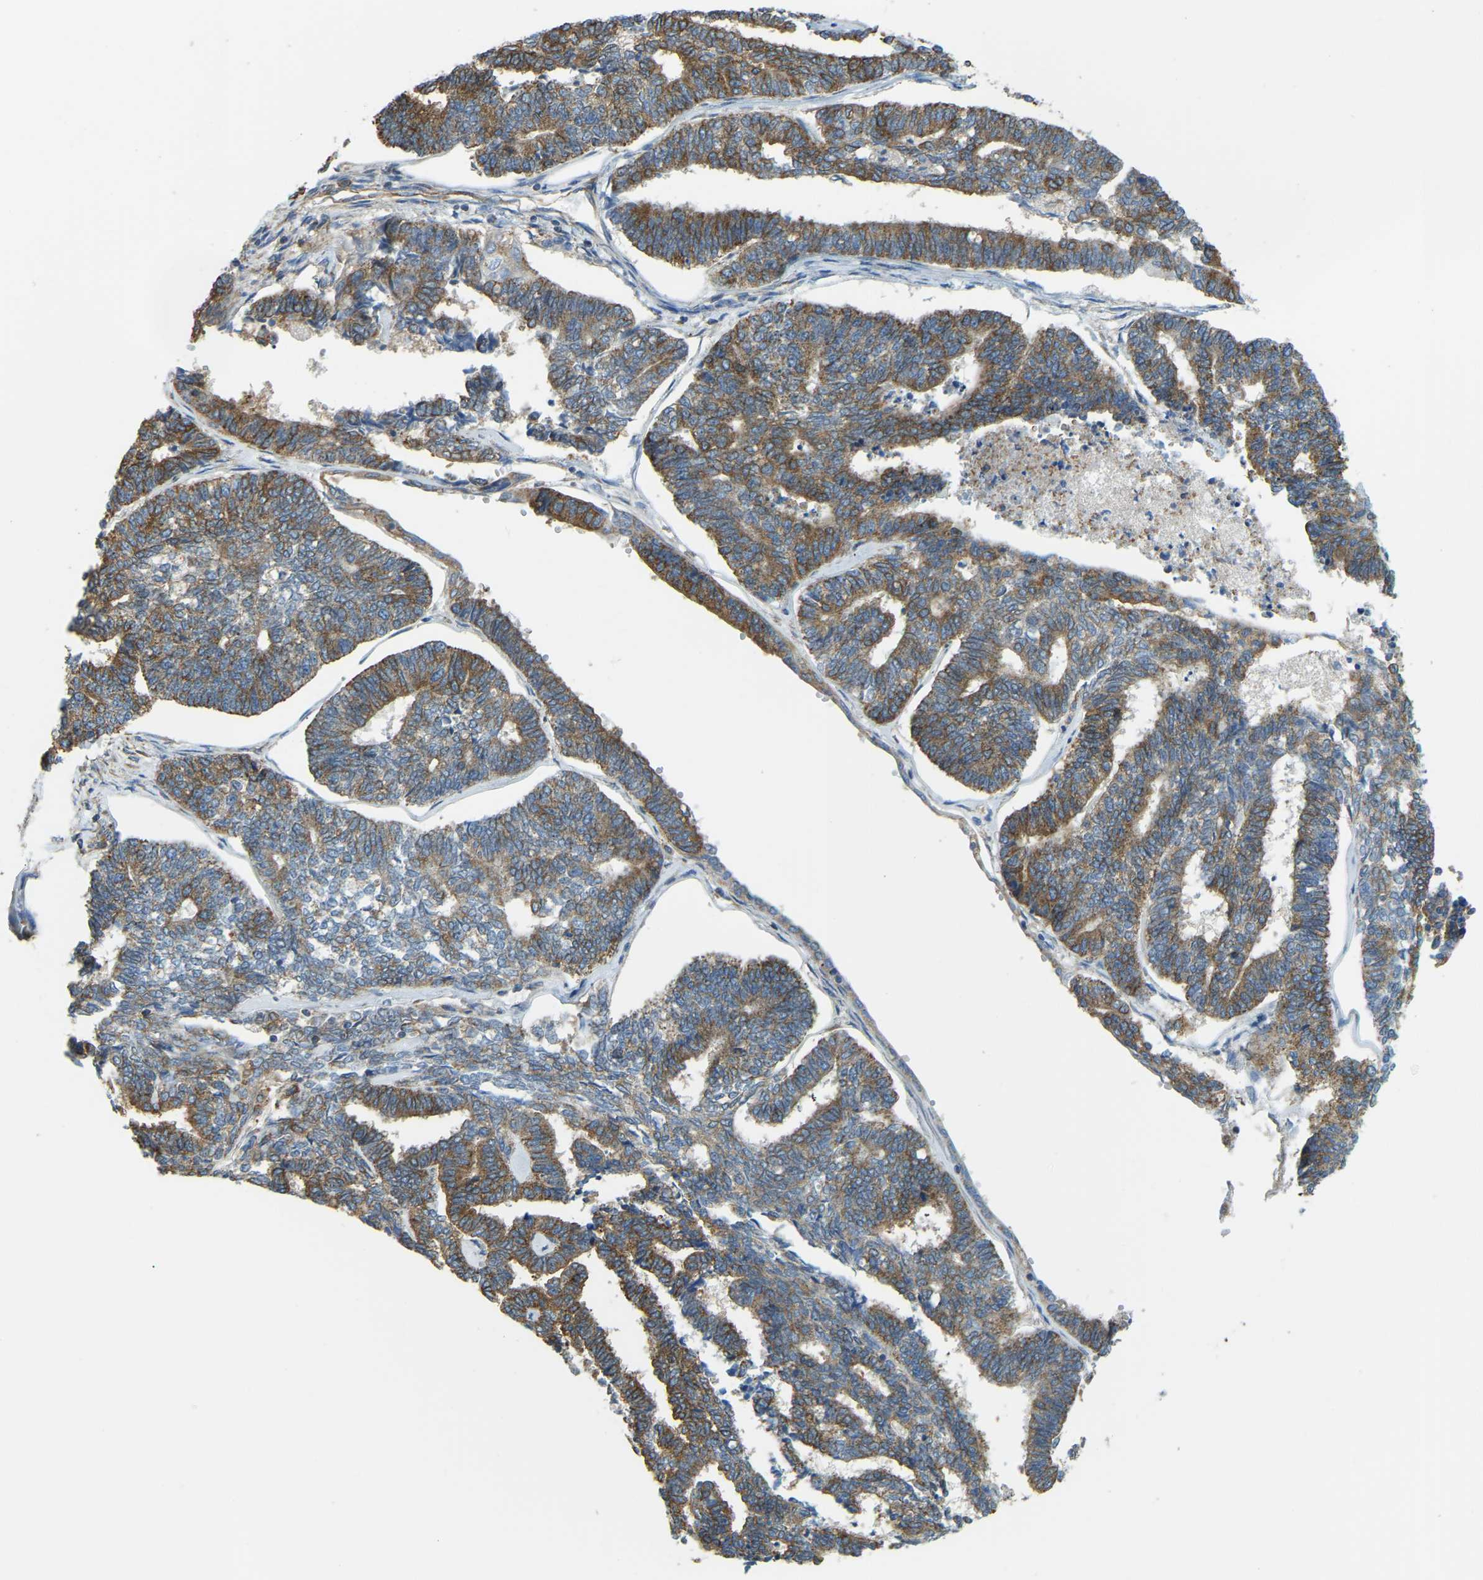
{"staining": {"intensity": "moderate", "quantity": ">75%", "location": "cytoplasmic/membranous"}, "tissue": "endometrial cancer", "cell_type": "Tumor cells", "image_type": "cancer", "snomed": [{"axis": "morphology", "description": "Adenocarcinoma, NOS"}, {"axis": "topography", "description": "Endometrium"}], "caption": "Adenocarcinoma (endometrial) stained for a protein displays moderate cytoplasmic/membranous positivity in tumor cells. The protein of interest is stained brown, and the nuclei are stained in blue (DAB (3,3'-diaminobenzidine) IHC with brightfield microscopy, high magnification).", "gene": "AHNAK", "patient": {"sex": "female", "age": 70}}